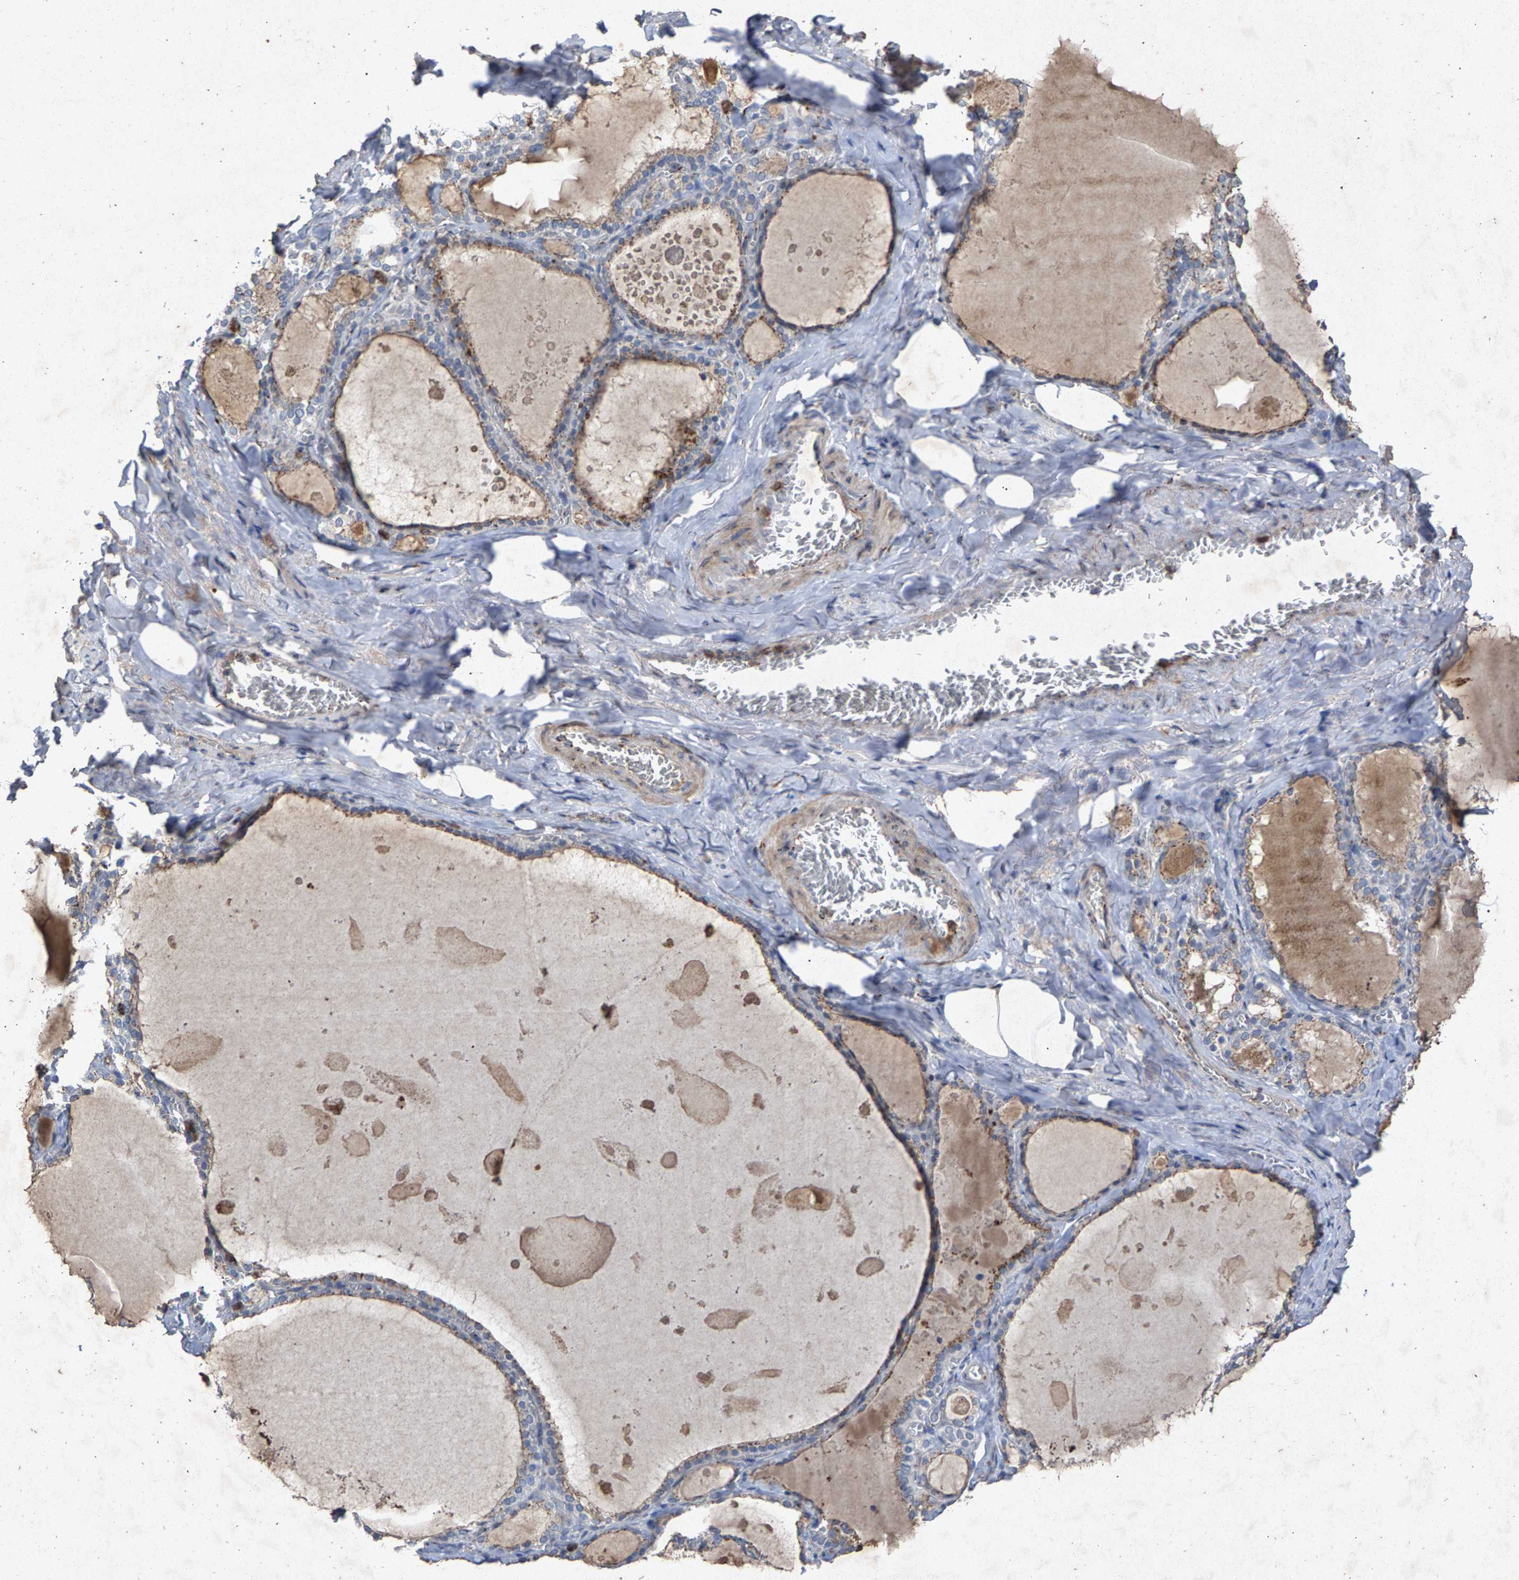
{"staining": {"intensity": "weak", "quantity": "25%-75%", "location": "cytoplasmic/membranous"}, "tissue": "thyroid gland", "cell_type": "Glandular cells", "image_type": "normal", "snomed": [{"axis": "morphology", "description": "Normal tissue, NOS"}, {"axis": "topography", "description": "Thyroid gland"}], "caption": "Brown immunohistochemical staining in normal thyroid gland displays weak cytoplasmic/membranous expression in about 25%-75% of glandular cells.", "gene": "MAN2A1", "patient": {"sex": "male", "age": 56}}